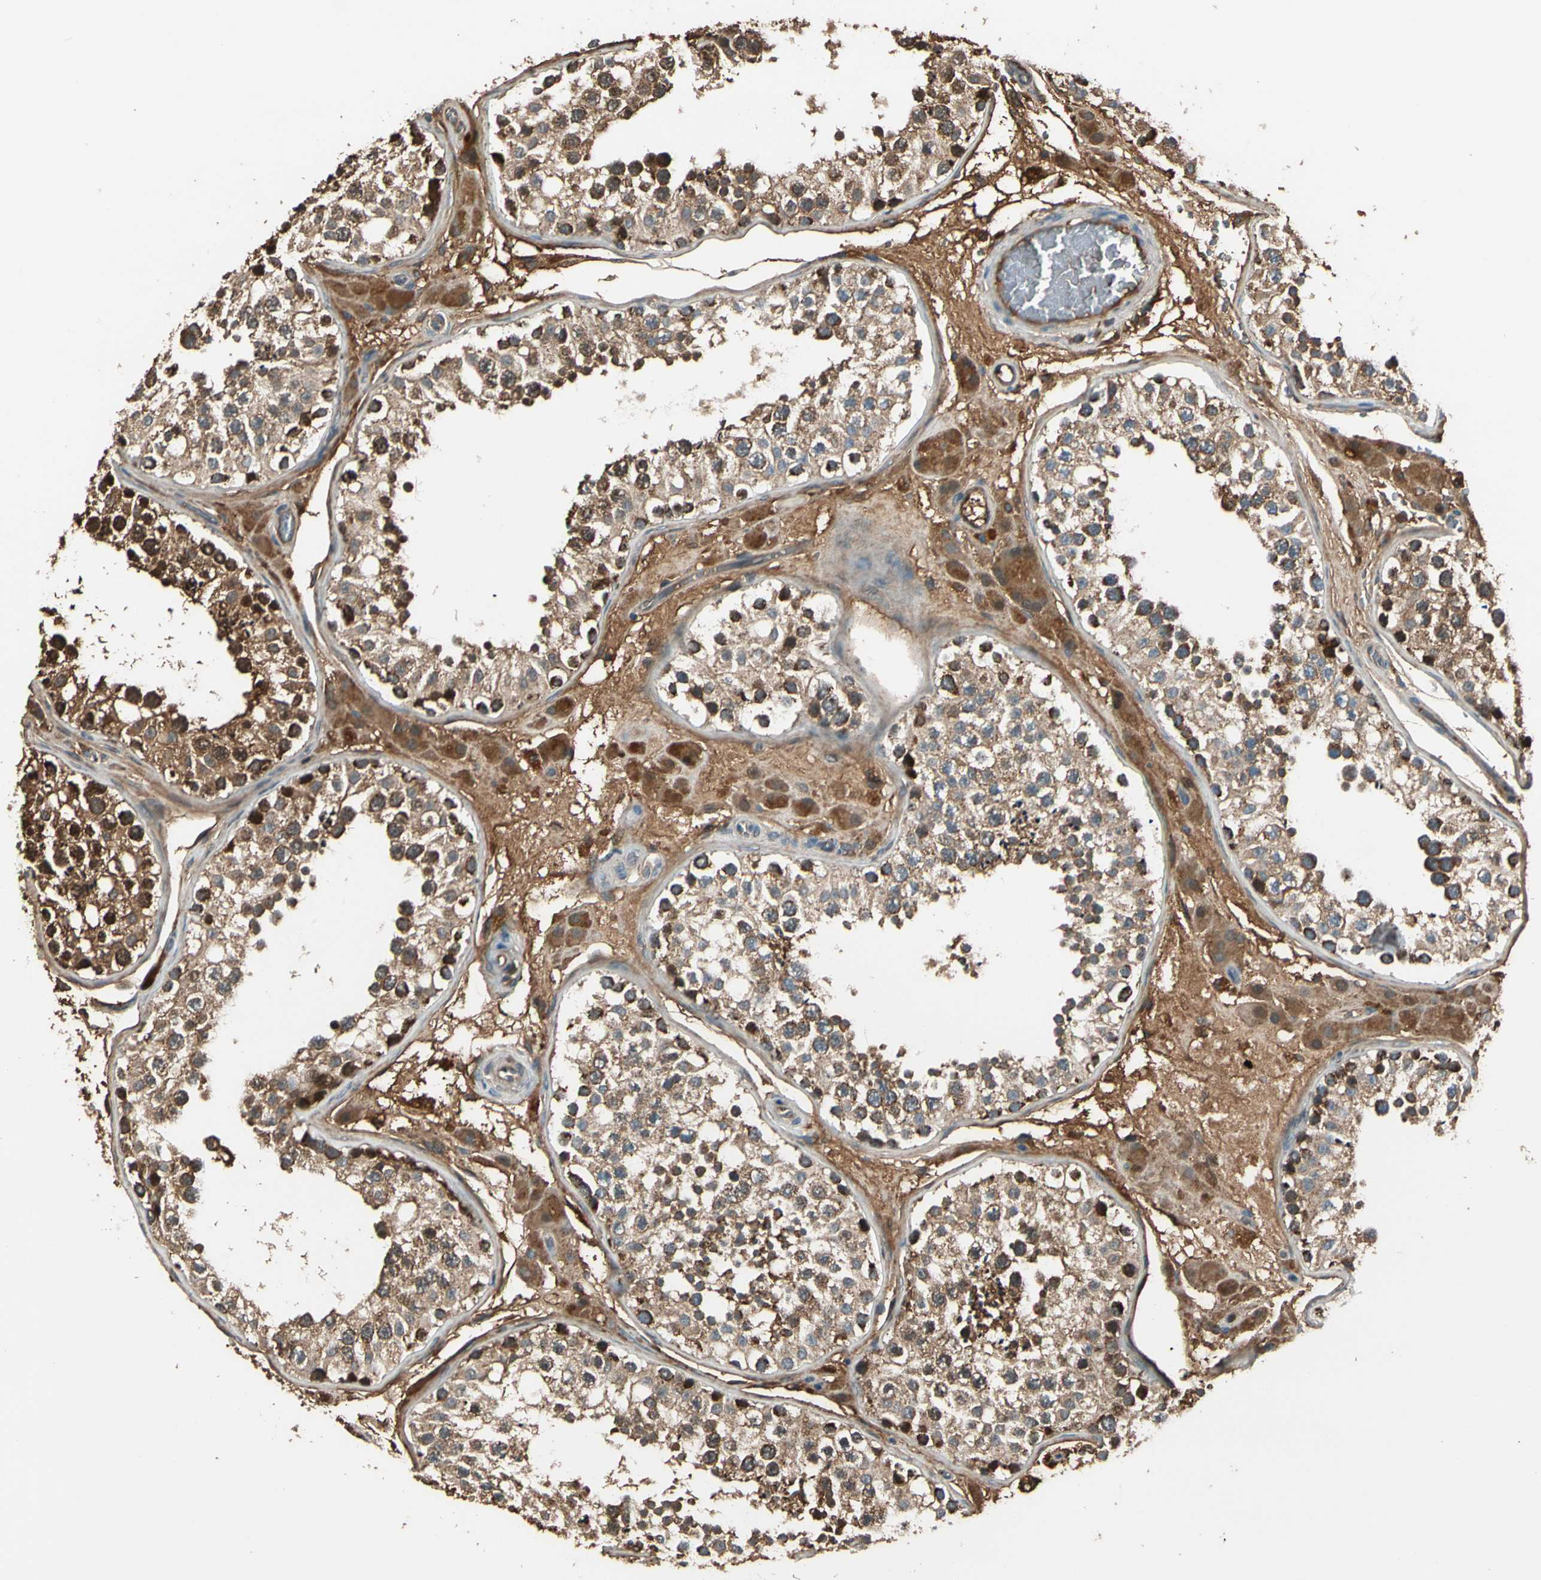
{"staining": {"intensity": "moderate", "quantity": ">75%", "location": "cytoplasmic/membranous"}, "tissue": "testis", "cell_type": "Cells in seminiferous ducts", "image_type": "normal", "snomed": [{"axis": "morphology", "description": "Normal tissue, NOS"}, {"axis": "topography", "description": "Testis"}], "caption": "Protein staining of benign testis reveals moderate cytoplasmic/membranous positivity in approximately >75% of cells in seminiferous ducts.", "gene": "STX11", "patient": {"sex": "male", "age": 26}}